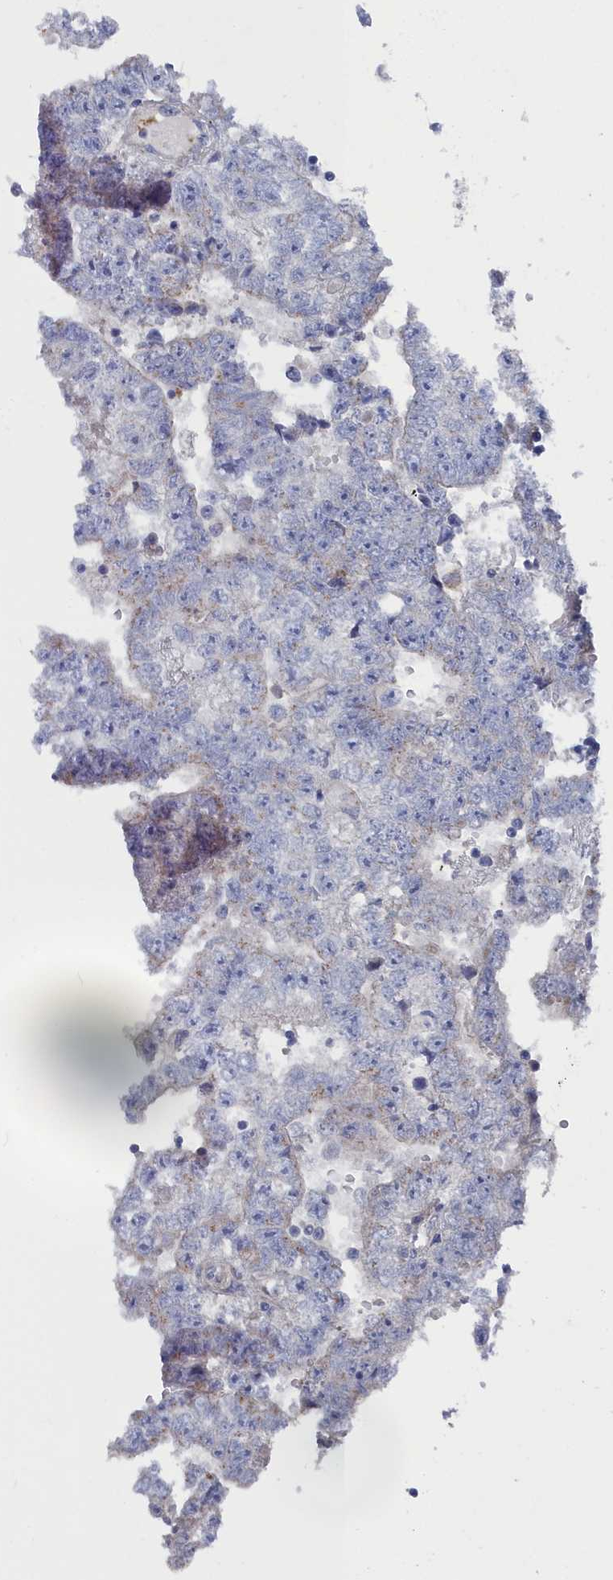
{"staining": {"intensity": "negative", "quantity": "none", "location": "none"}, "tissue": "testis cancer", "cell_type": "Tumor cells", "image_type": "cancer", "snomed": [{"axis": "morphology", "description": "Carcinoma, Embryonal, NOS"}, {"axis": "topography", "description": "Testis"}], "caption": "Immunohistochemistry (IHC) of embryonal carcinoma (testis) displays no staining in tumor cells. (Brightfield microscopy of DAB (3,3'-diaminobenzidine) immunohistochemistry (IHC) at high magnification).", "gene": "SHISAL2A", "patient": {"sex": "male", "age": 25}}